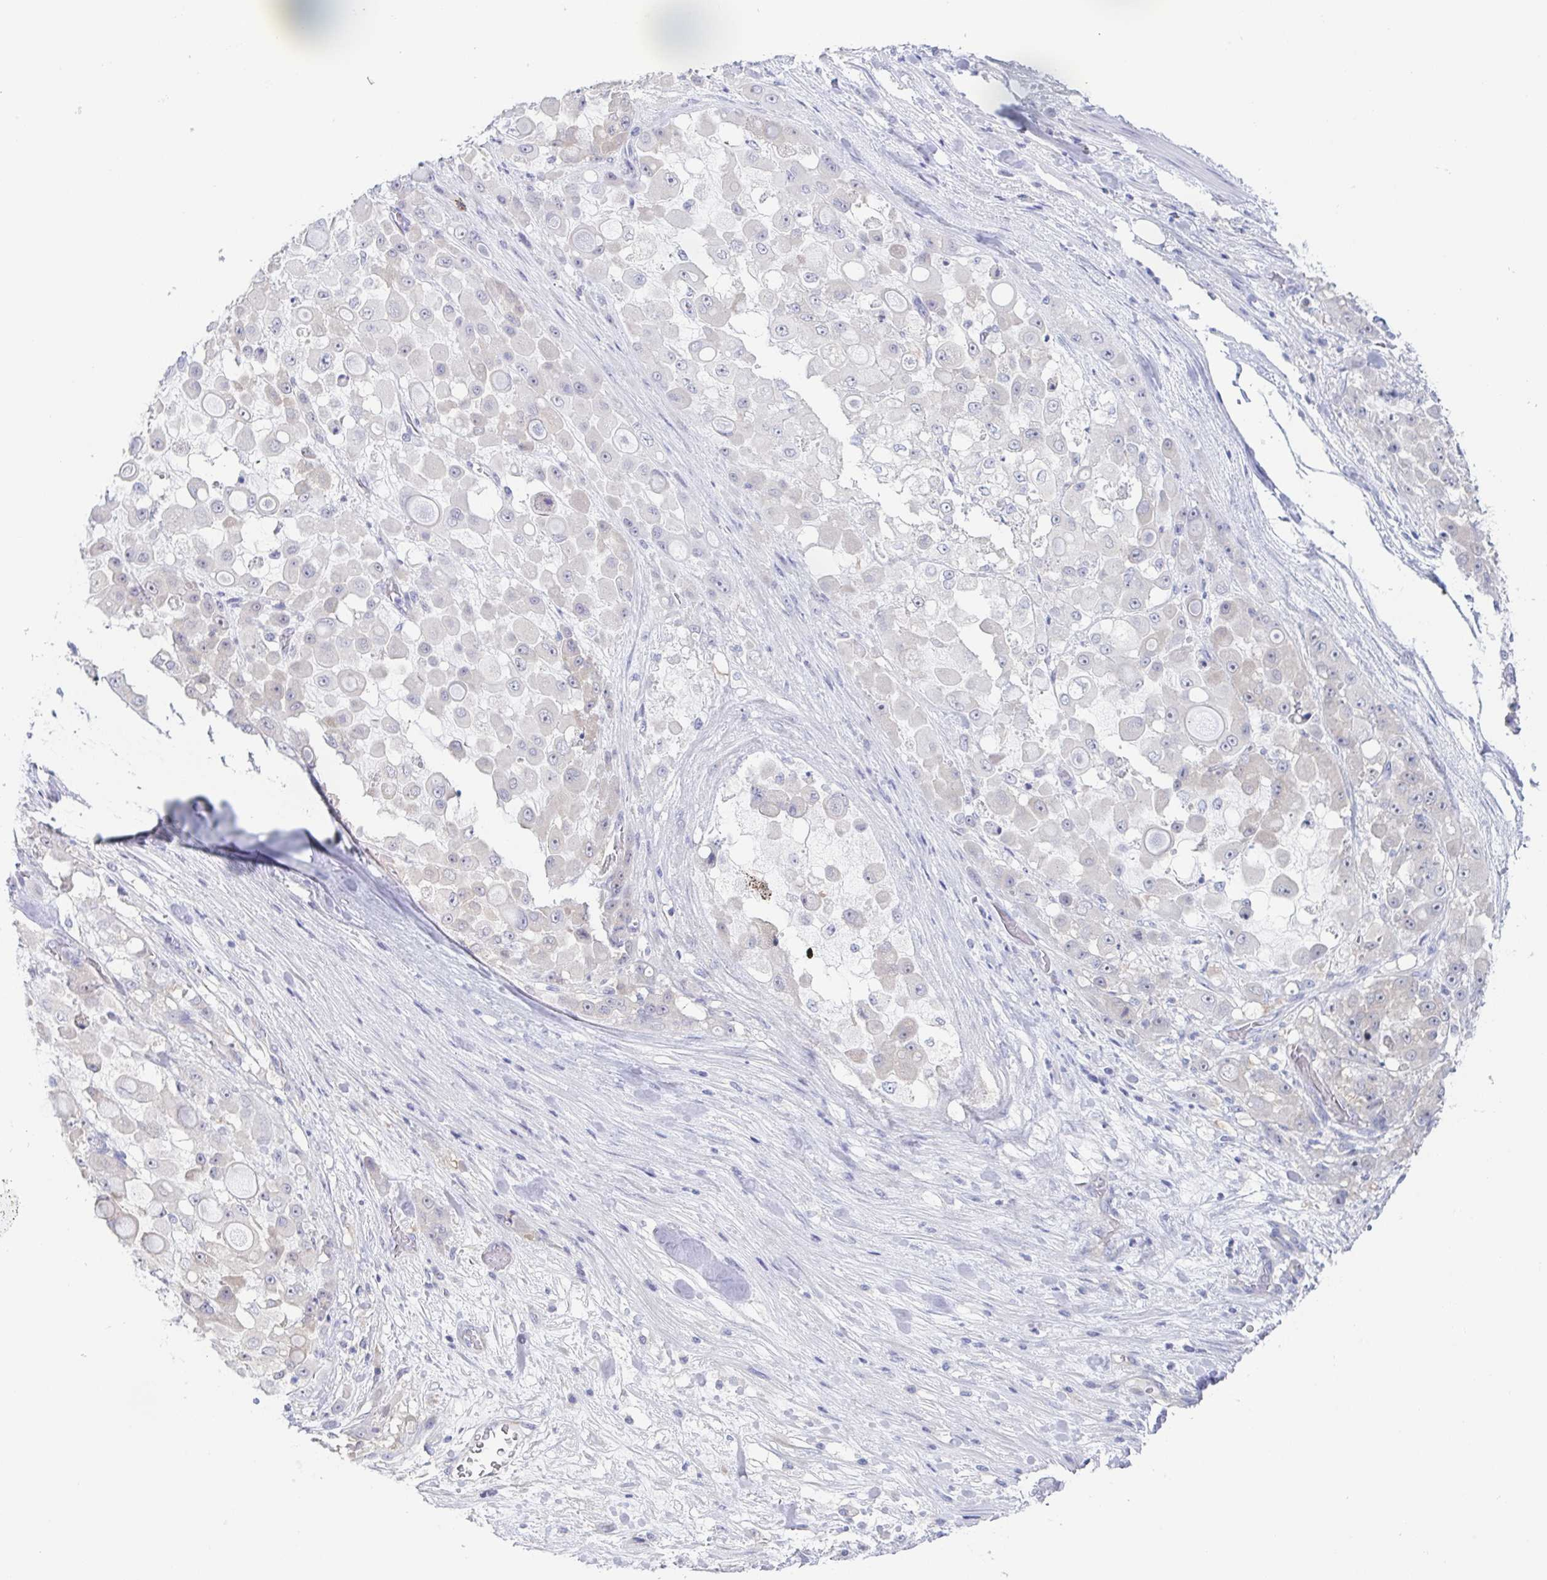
{"staining": {"intensity": "negative", "quantity": "none", "location": "none"}, "tissue": "stomach cancer", "cell_type": "Tumor cells", "image_type": "cancer", "snomed": [{"axis": "morphology", "description": "Adenocarcinoma, NOS"}, {"axis": "topography", "description": "Stomach"}], "caption": "The image exhibits no significant staining in tumor cells of adenocarcinoma (stomach).", "gene": "HTR2A", "patient": {"sex": "female", "age": 76}}